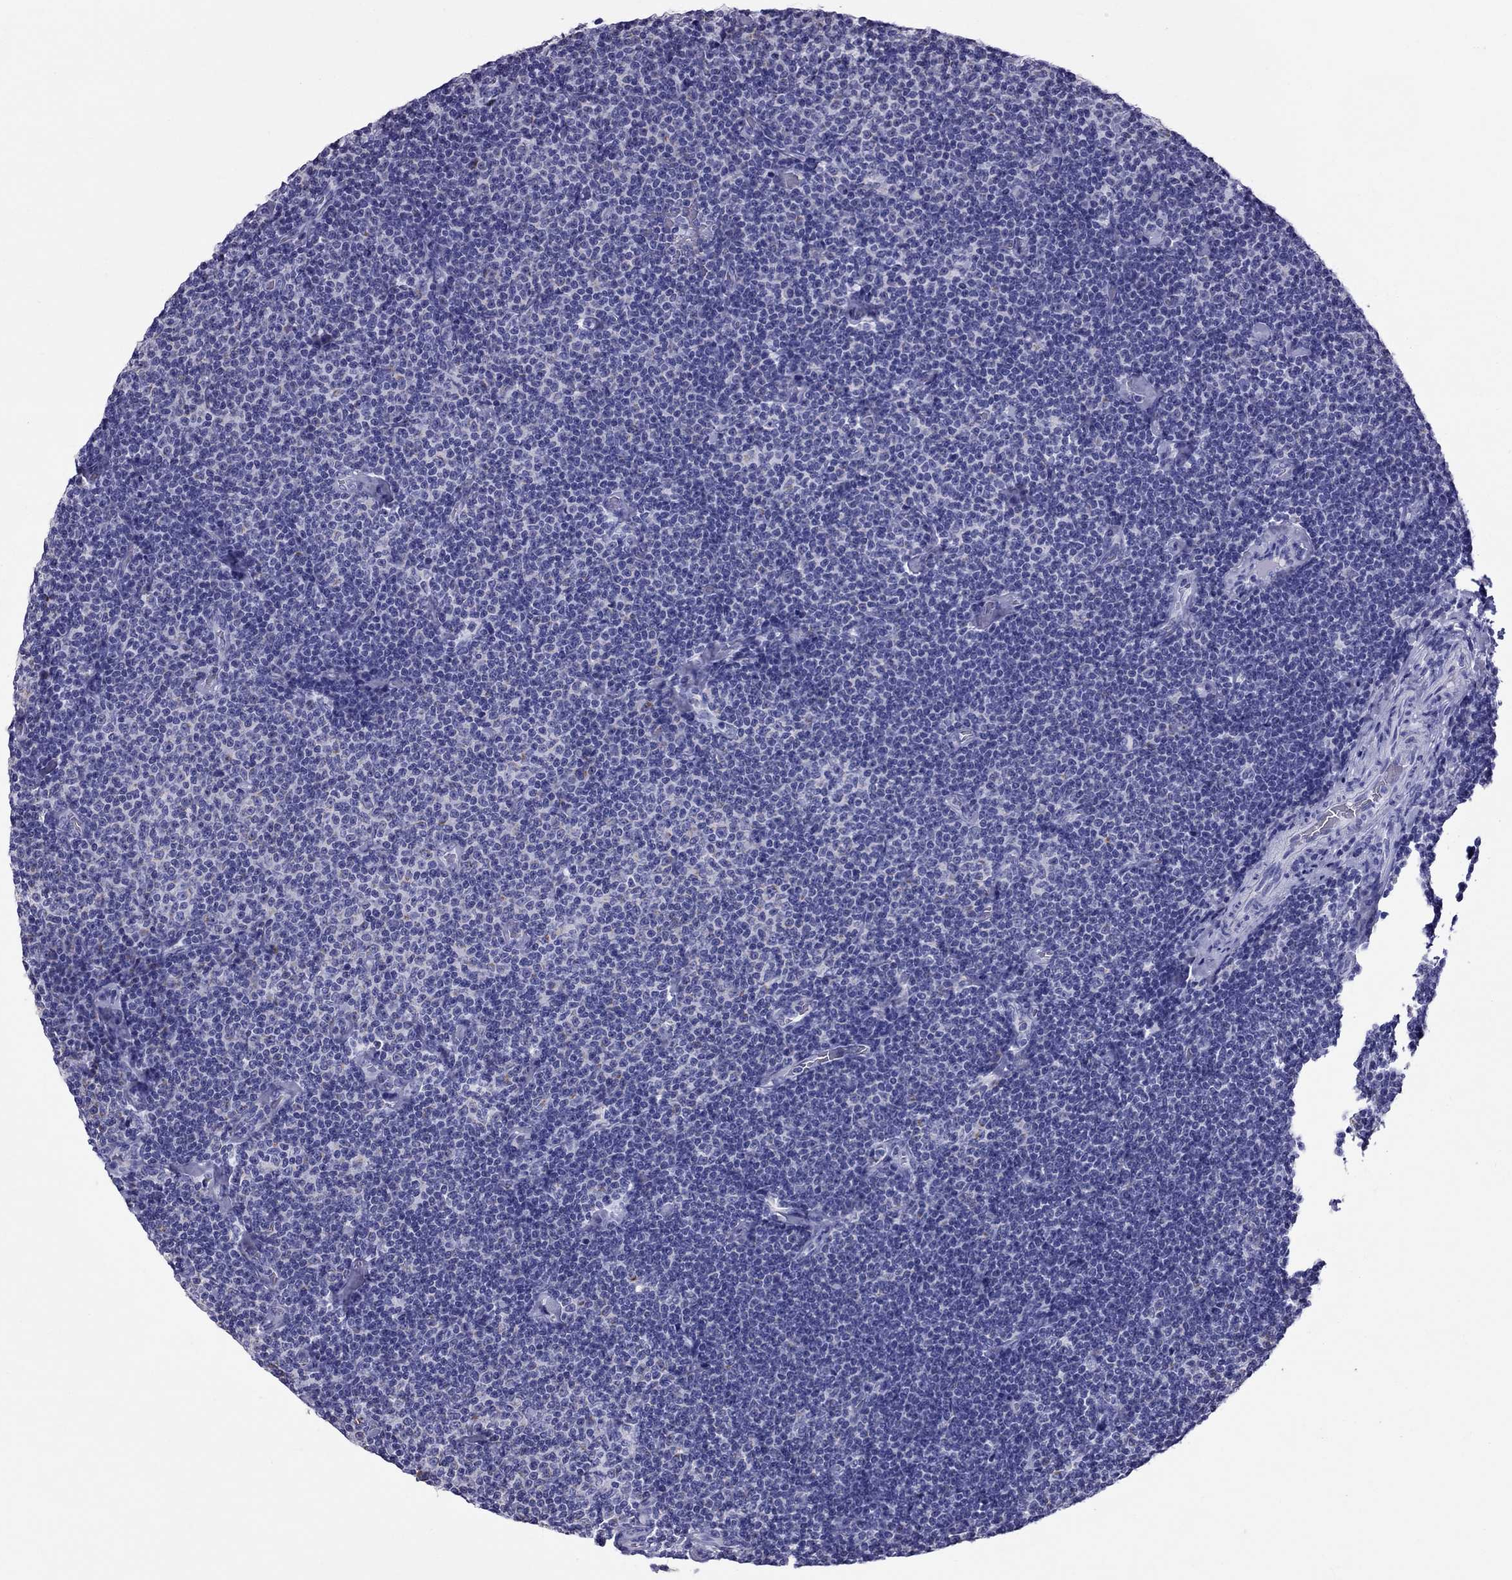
{"staining": {"intensity": "negative", "quantity": "none", "location": "none"}, "tissue": "lymphoma", "cell_type": "Tumor cells", "image_type": "cancer", "snomed": [{"axis": "morphology", "description": "Malignant lymphoma, non-Hodgkin's type, Low grade"}, {"axis": "topography", "description": "Lymph node"}], "caption": "Histopathology image shows no protein expression in tumor cells of lymphoma tissue.", "gene": "TTLL13", "patient": {"sex": "male", "age": 81}}